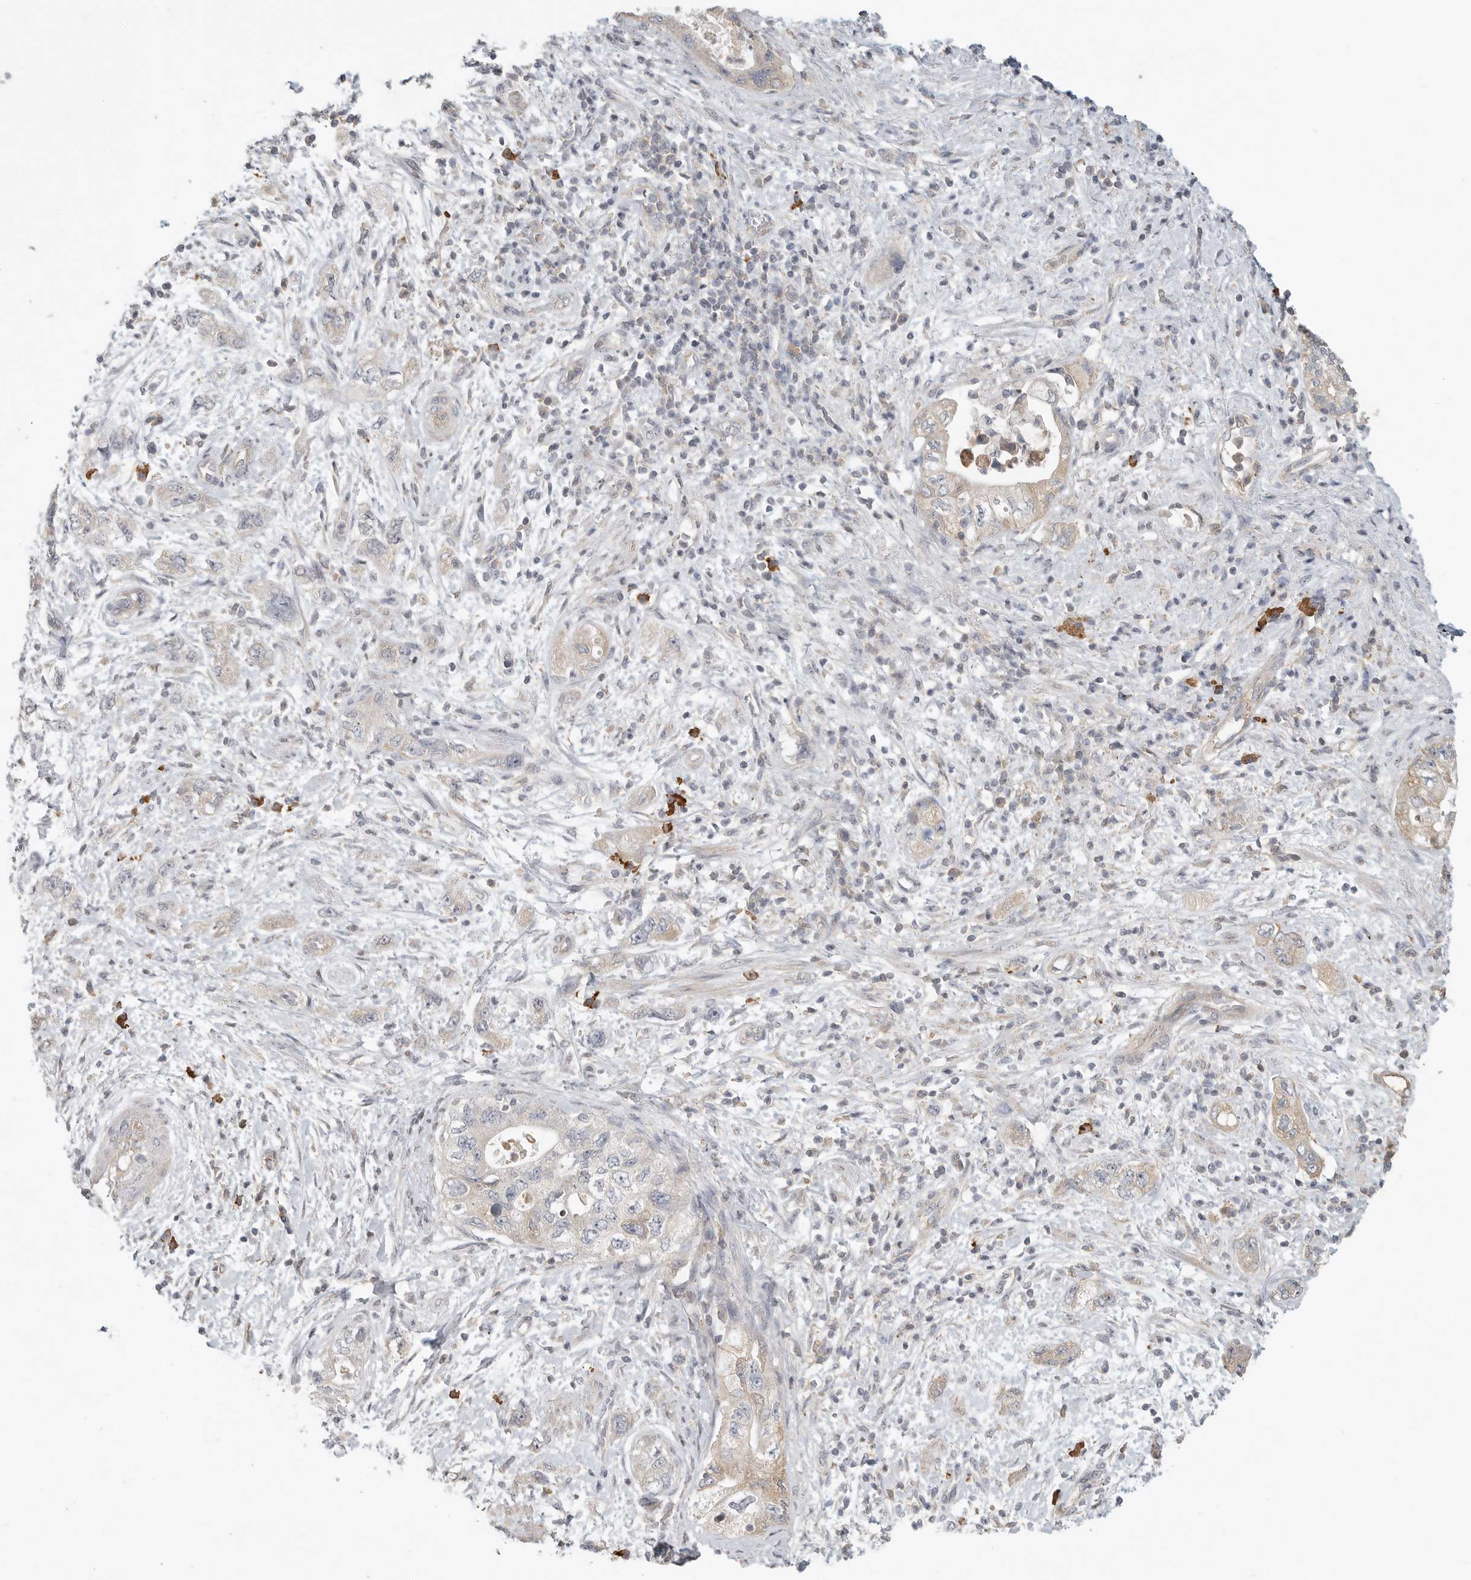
{"staining": {"intensity": "weak", "quantity": "25%-75%", "location": "cytoplasmic/membranous"}, "tissue": "pancreatic cancer", "cell_type": "Tumor cells", "image_type": "cancer", "snomed": [{"axis": "morphology", "description": "Adenocarcinoma, NOS"}, {"axis": "topography", "description": "Pancreas"}], "caption": "Tumor cells demonstrate low levels of weak cytoplasmic/membranous expression in about 25%-75% of cells in pancreatic cancer.", "gene": "SLC25A36", "patient": {"sex": "female", "age": 73}}